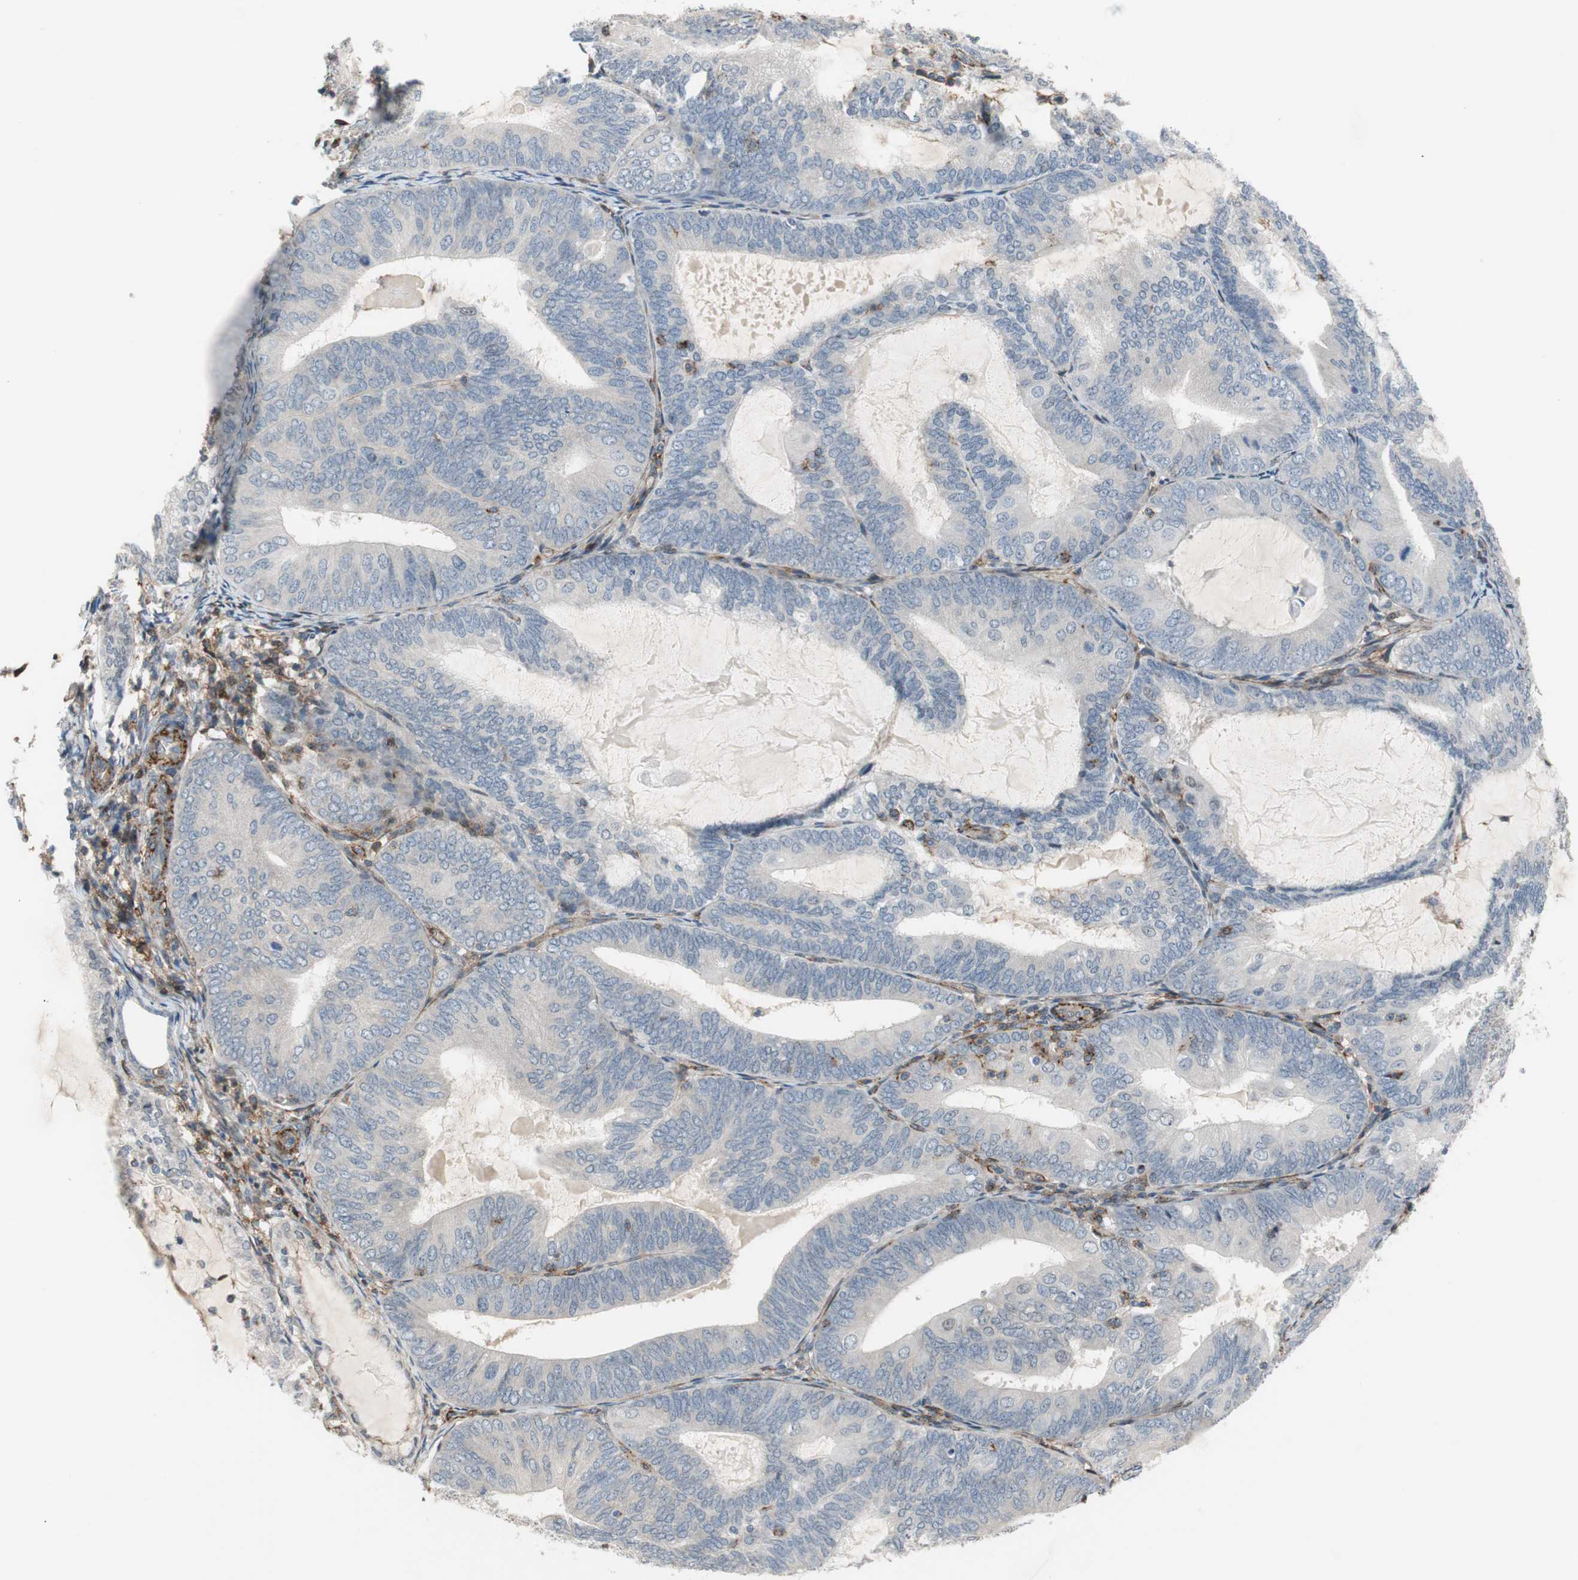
{"staining": {"intensity": "negative", "quantity": "none", "location": "none"}, "tissue": "endometrial cancer", "cell_type": "Tumor cells", "image_type": "cancer", "snomed": [{"axis": "morphology", "description": "Adenocarcinoma, NOS"}, {"axis": "topography", "description": "Endometrium"}], "caption": "High power microscopy micrograph of an immunohistochemistry photomicrograph of adenocarcinoma (endometrial), revealing no significant positivity in tumor cells.", "gene": "GRHL1", "patient": {"sex": "female", "age": 81}}